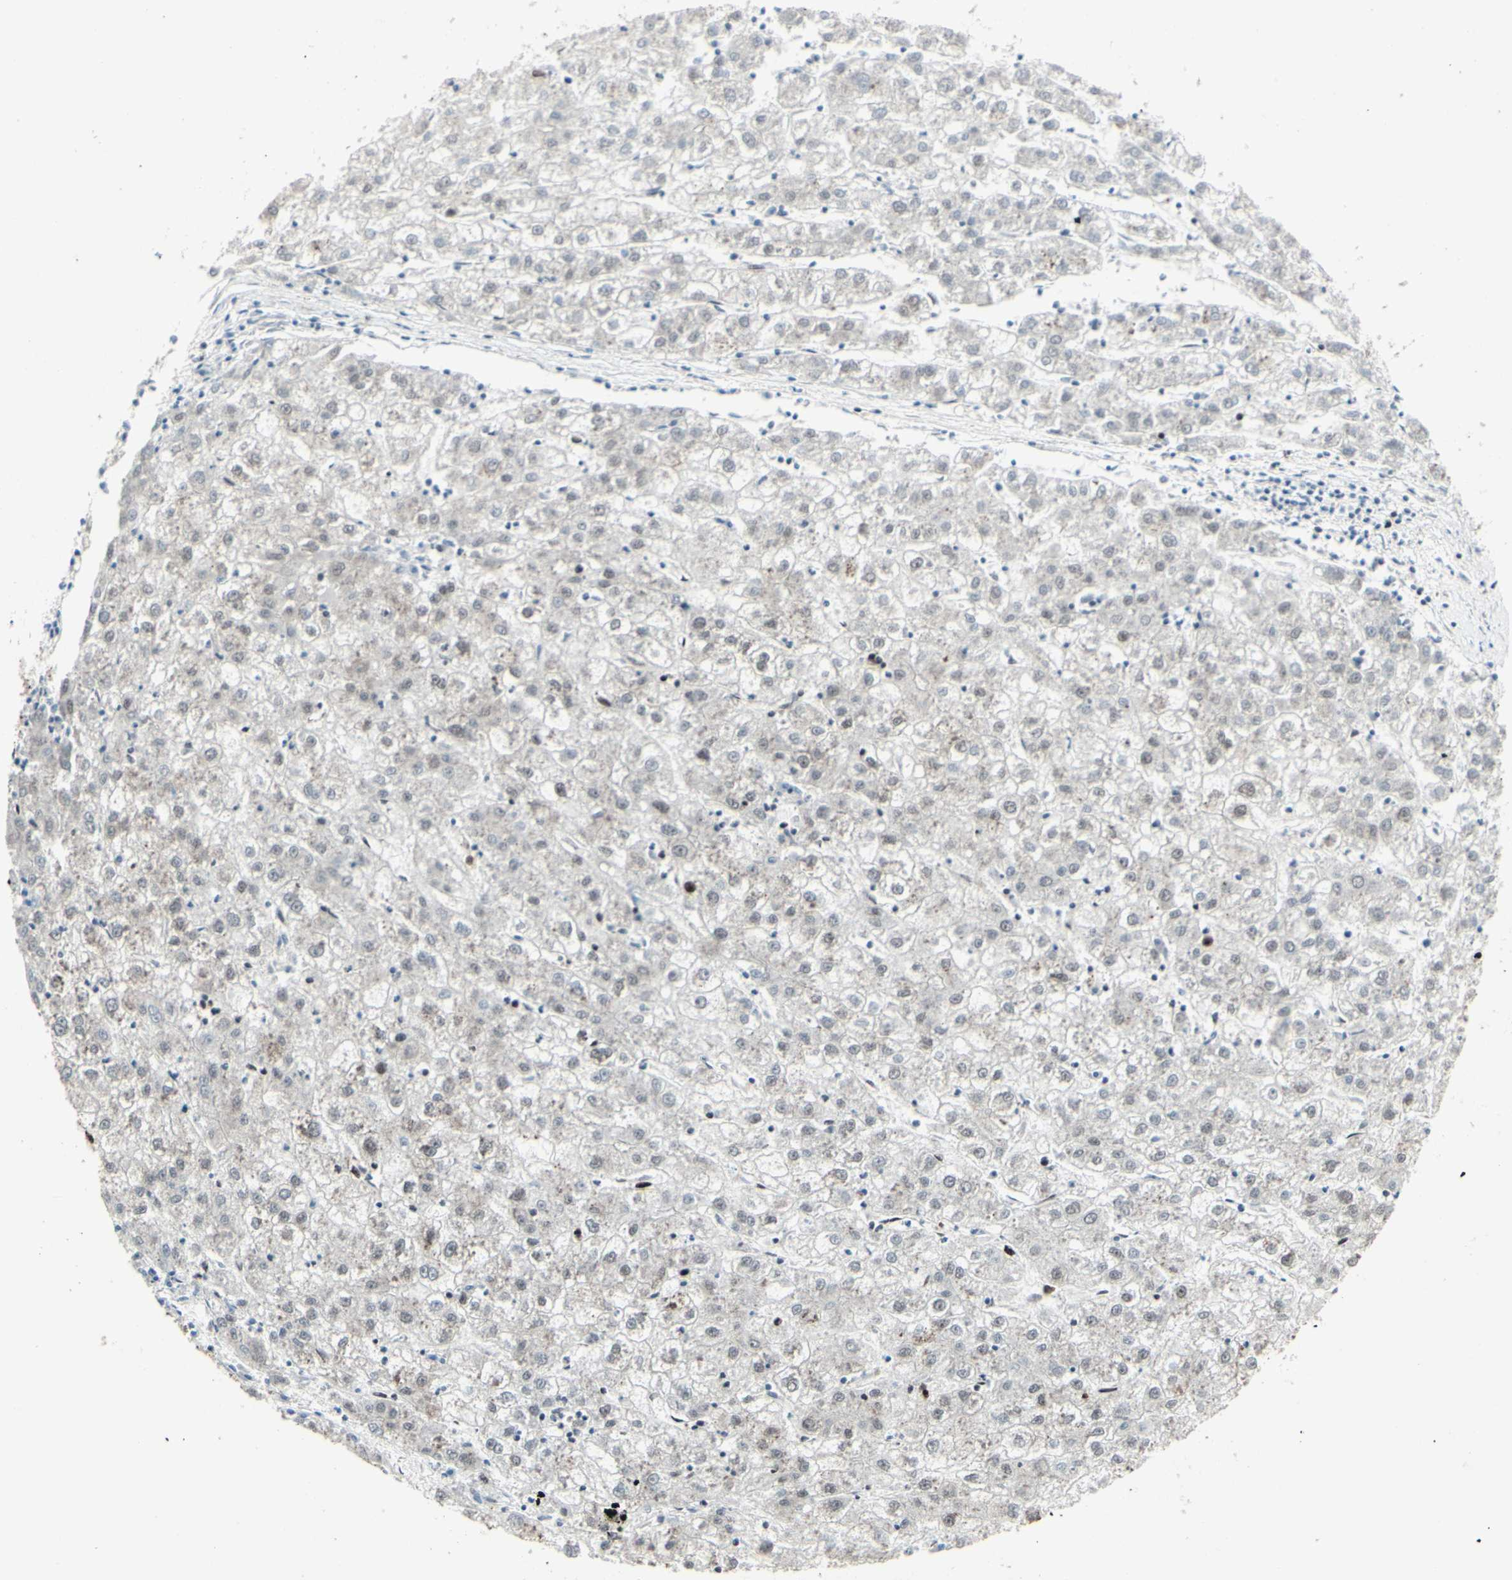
{"staining": {"intensity": "negative", "quantity": "none", "location": "none"}, "tissue": "liver cancer", "cell_type": "Tumor cells", "image_type": "cancer", "snomed": [{"axis": "morphology", "description": "Carcinoma, Hepatocellular, NOS"}, {"axis": "topography", "description": "Liver"}], "caption": "There is no significant staining in tumor cells of liver cancer.", "gene": "U2AF2", "patient": {"sex": "male", "age": 72}}